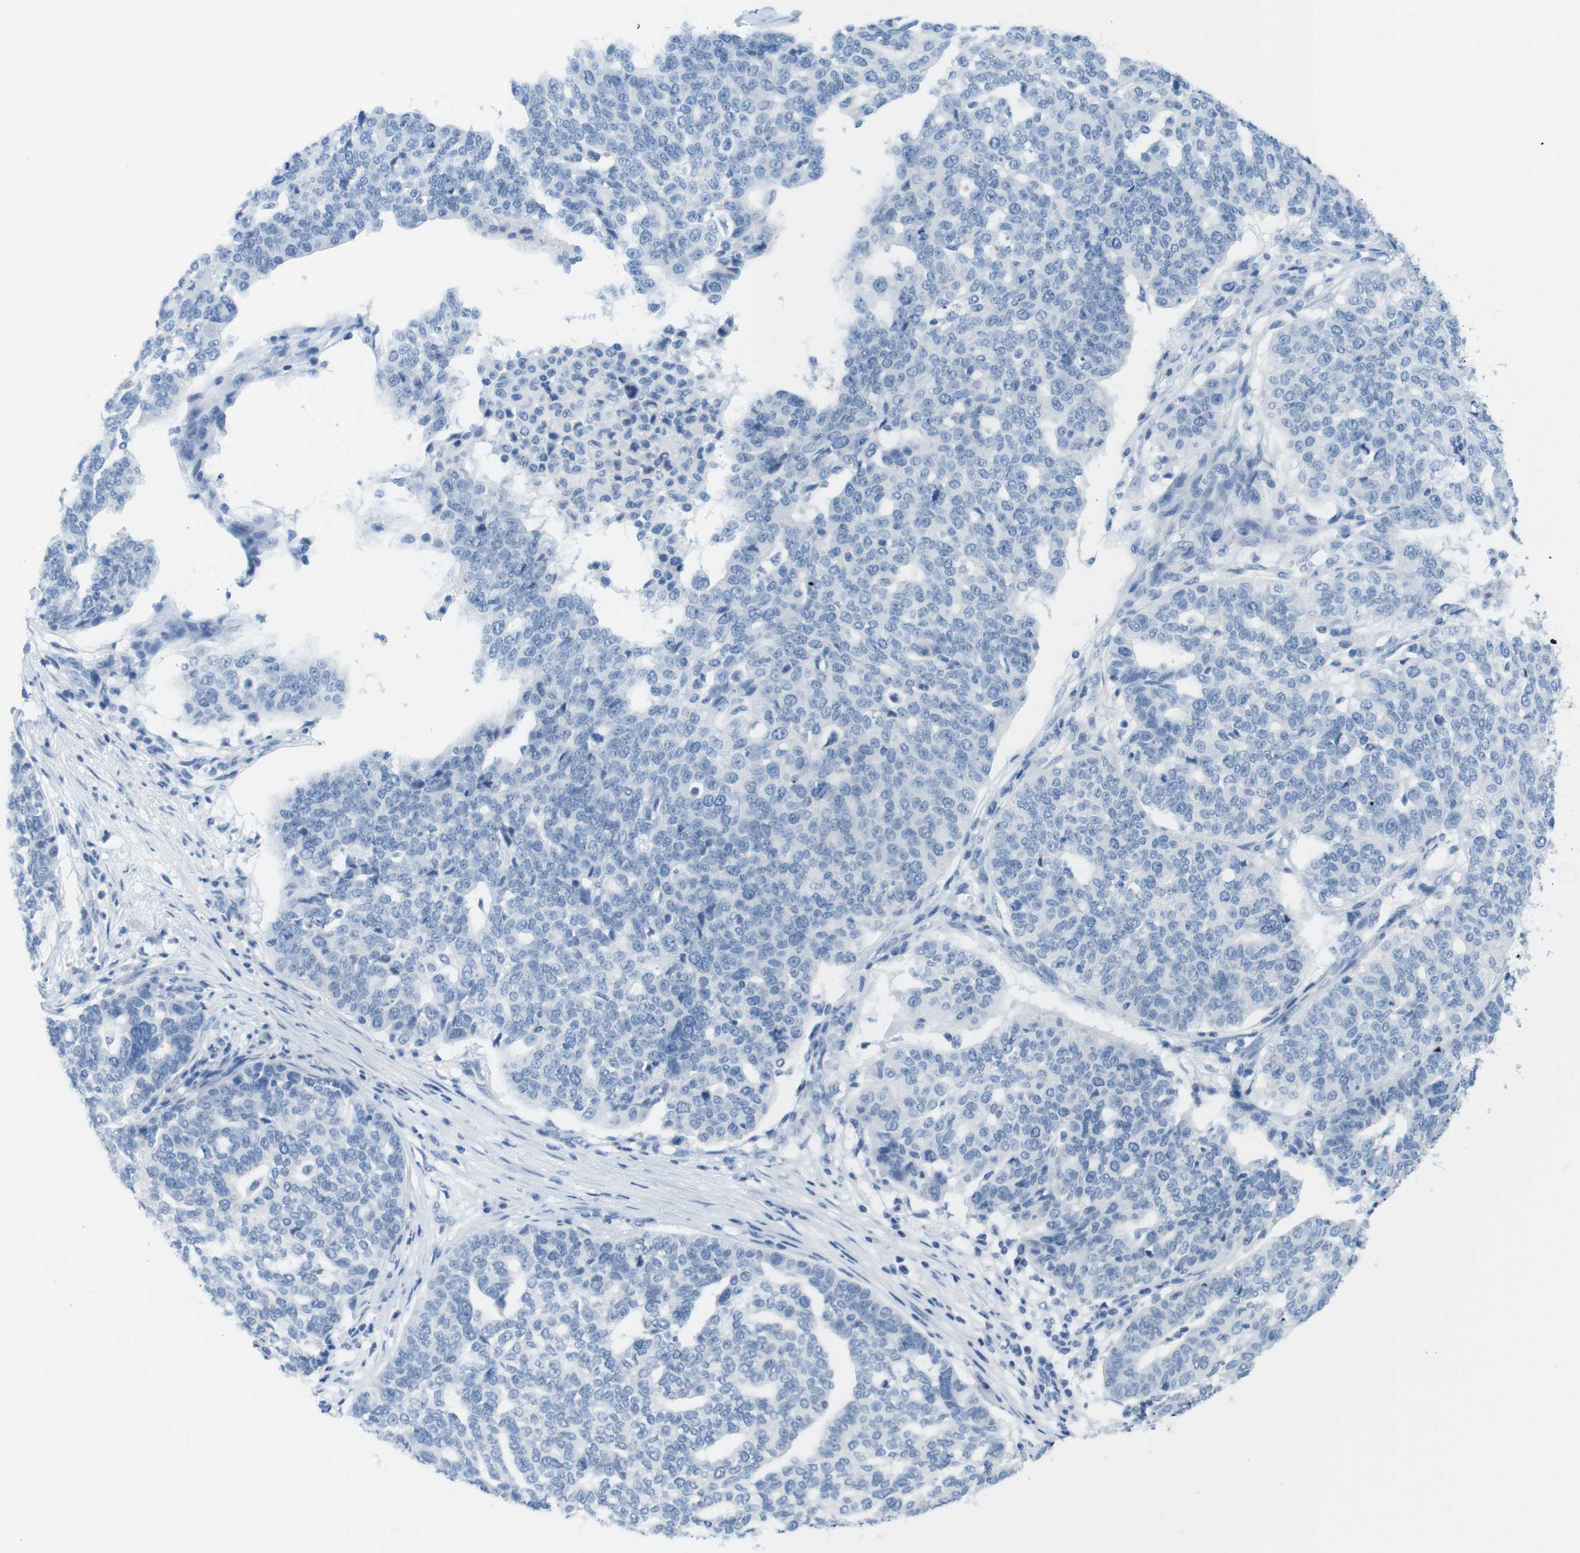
{"staining": {"intensity": "negative", "quantity": "none", "location": "none"}, "tissue": "ovarian cancer", "cell_type": "Tumor cells", "image_type": "cancer", "snomed": [{"axis": "morphology", "description": "Cystadenocarcinoma, serous, NOS"}, {"axis": "topography", "description": "Ovary"}], "caption": "An IHC histopathology image of ovarian cancer is shown. There is no staining in tumor cells of ovarian cancer. (DAB IHC with hematoxylin counter stain).", "gene": "OPN1SW", "patient": {"sex": "female", "age": 59}}